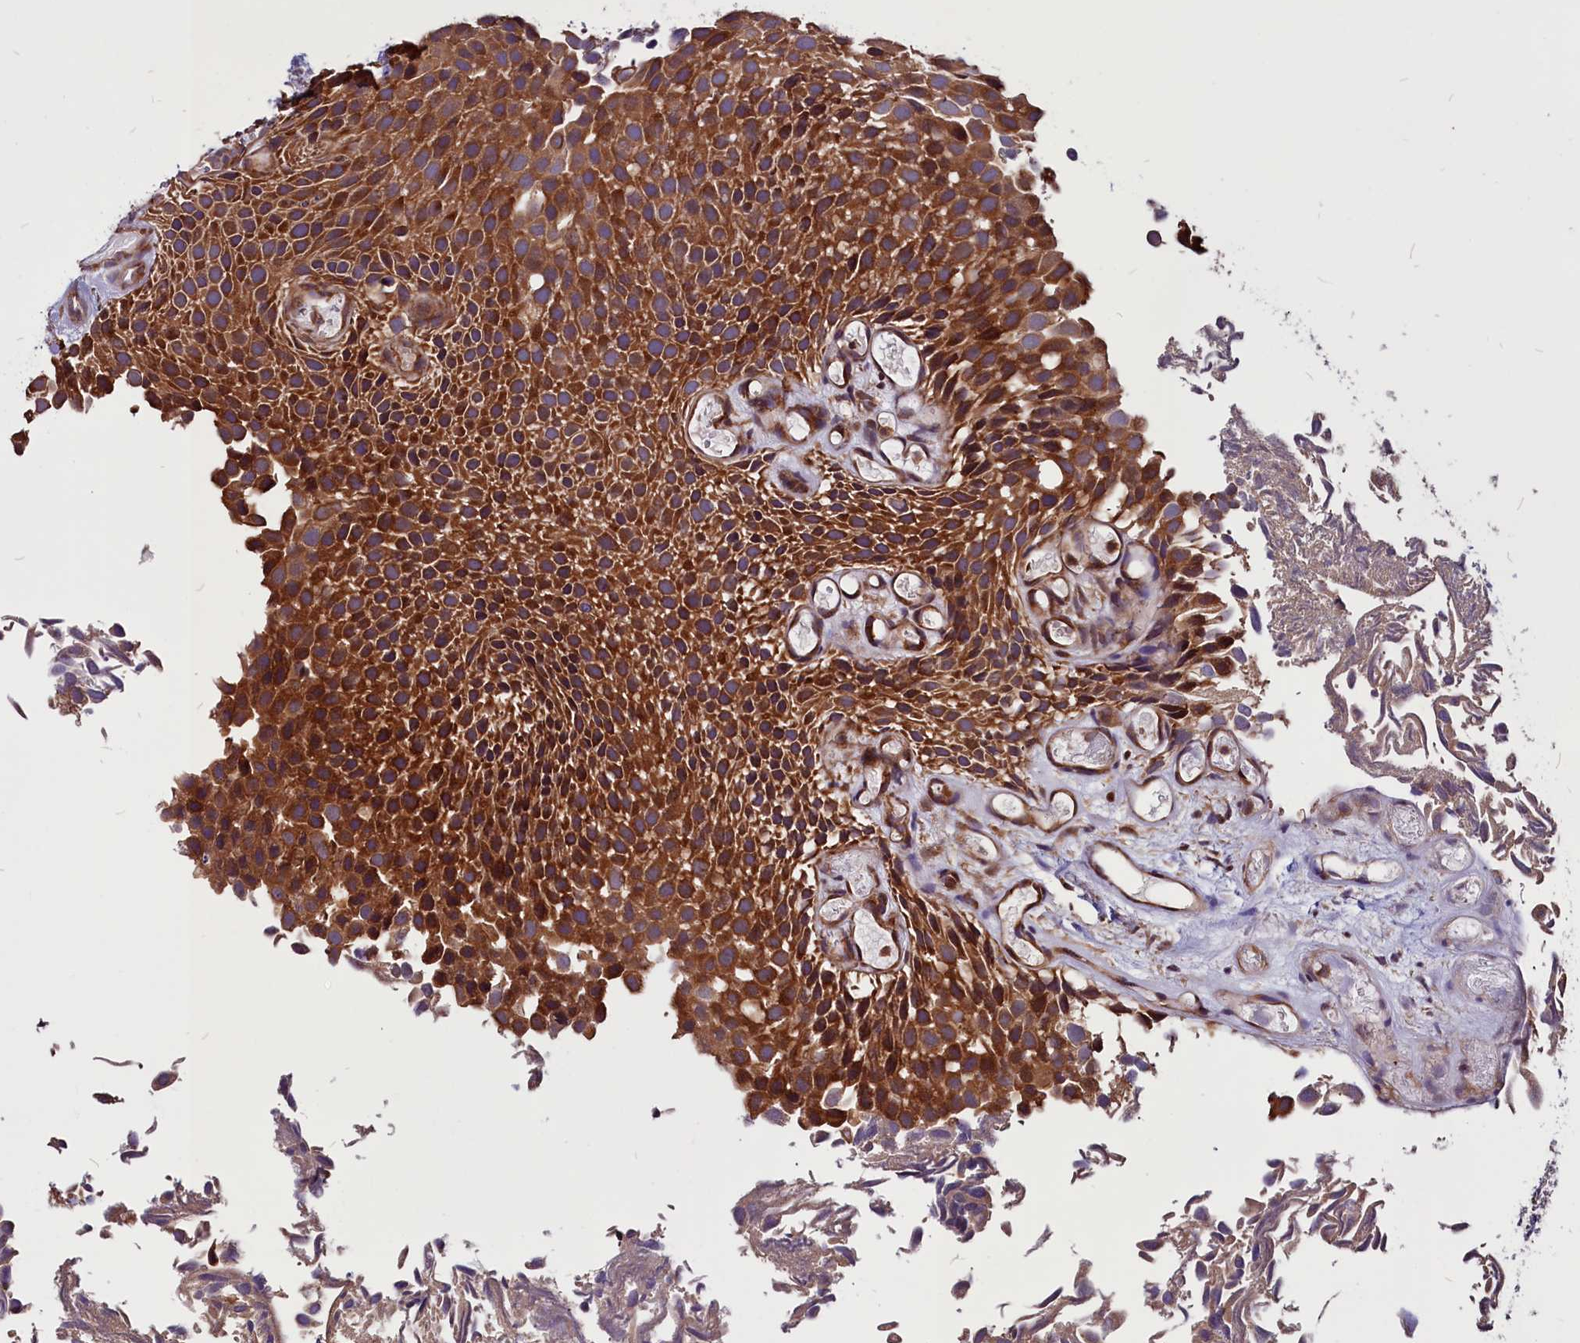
{"staining": {"intensity": "strong", "quantity": ">75%", "location": "cytoplasmic/membranous"}, "tissue": "urothelial cancer", "cell_type": "Tumor cells", "image_type": "cancer", "snomed": [{"axis": "morphology", "description": "Urothelial carcinoma, Low grade"}, {"axis": "topography", "description": "Urinary bladder"}], "caption": "Urothelial cancer was stained to show a protein in brown. There is high levels of strong cytoplasmic/membranous positivity in about >75% of tumor cells.", "gene": "EIF3G", "patient": {"sex": "male", "age": 89}}